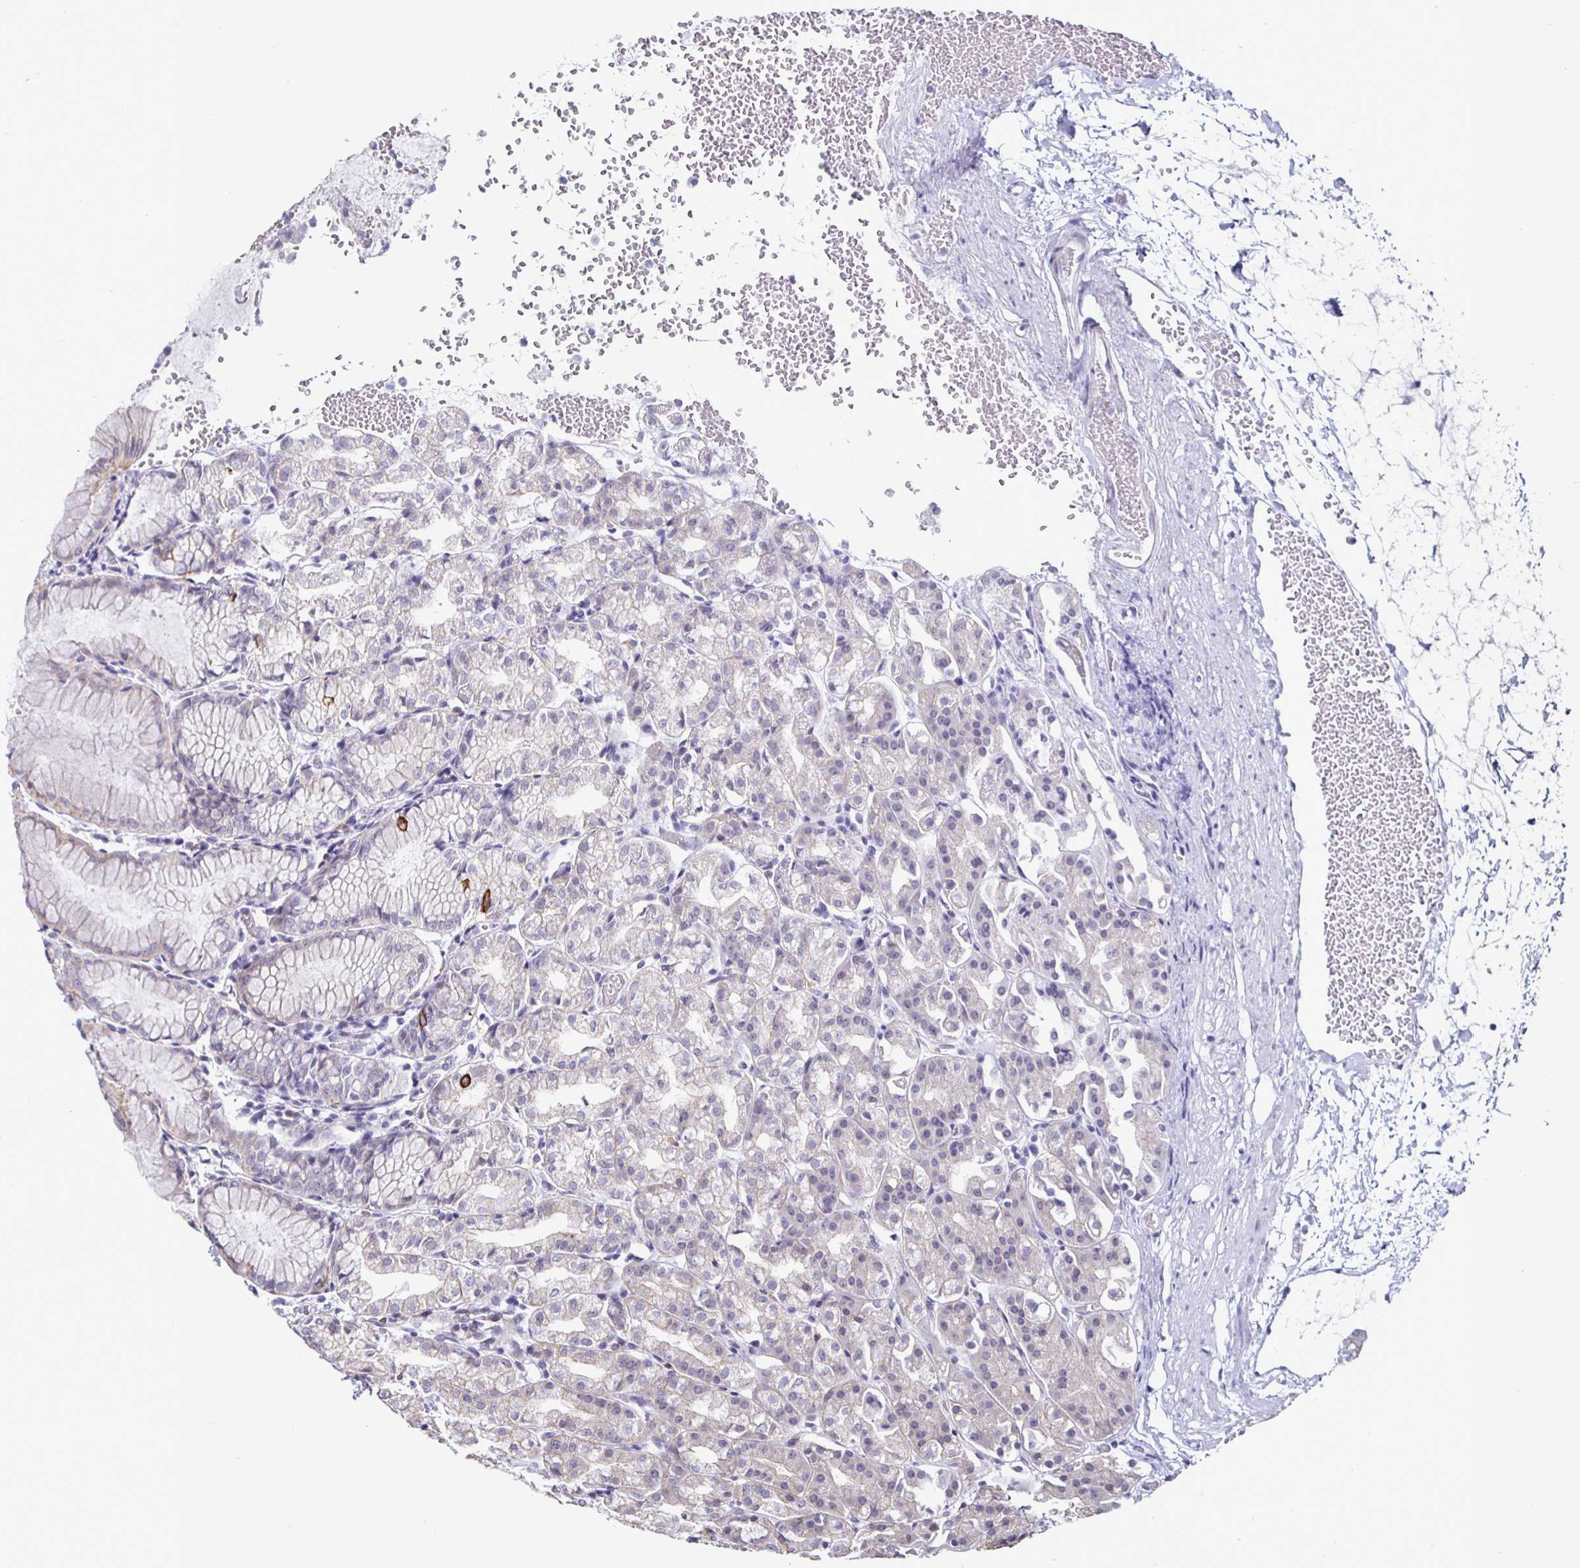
{"staining": {"intensity": "negative", "quantity": "none", "location": "none"}, "tissue": "stomach", "cell_type": "Glandular cells", "image_type": "normal", "snomed": [{"axis": "morphology", "description": "Normal tissue, NOS"}, {"axis": "topography", "description": "Stomach"}], "caption": "Benign stomach was stained to show a protein in brown. There is no significant positivity in glandular cells. Nuclei are stained in blue.", "gene": "OOSP2", "patient": {"sex": "female", "age": 57}}